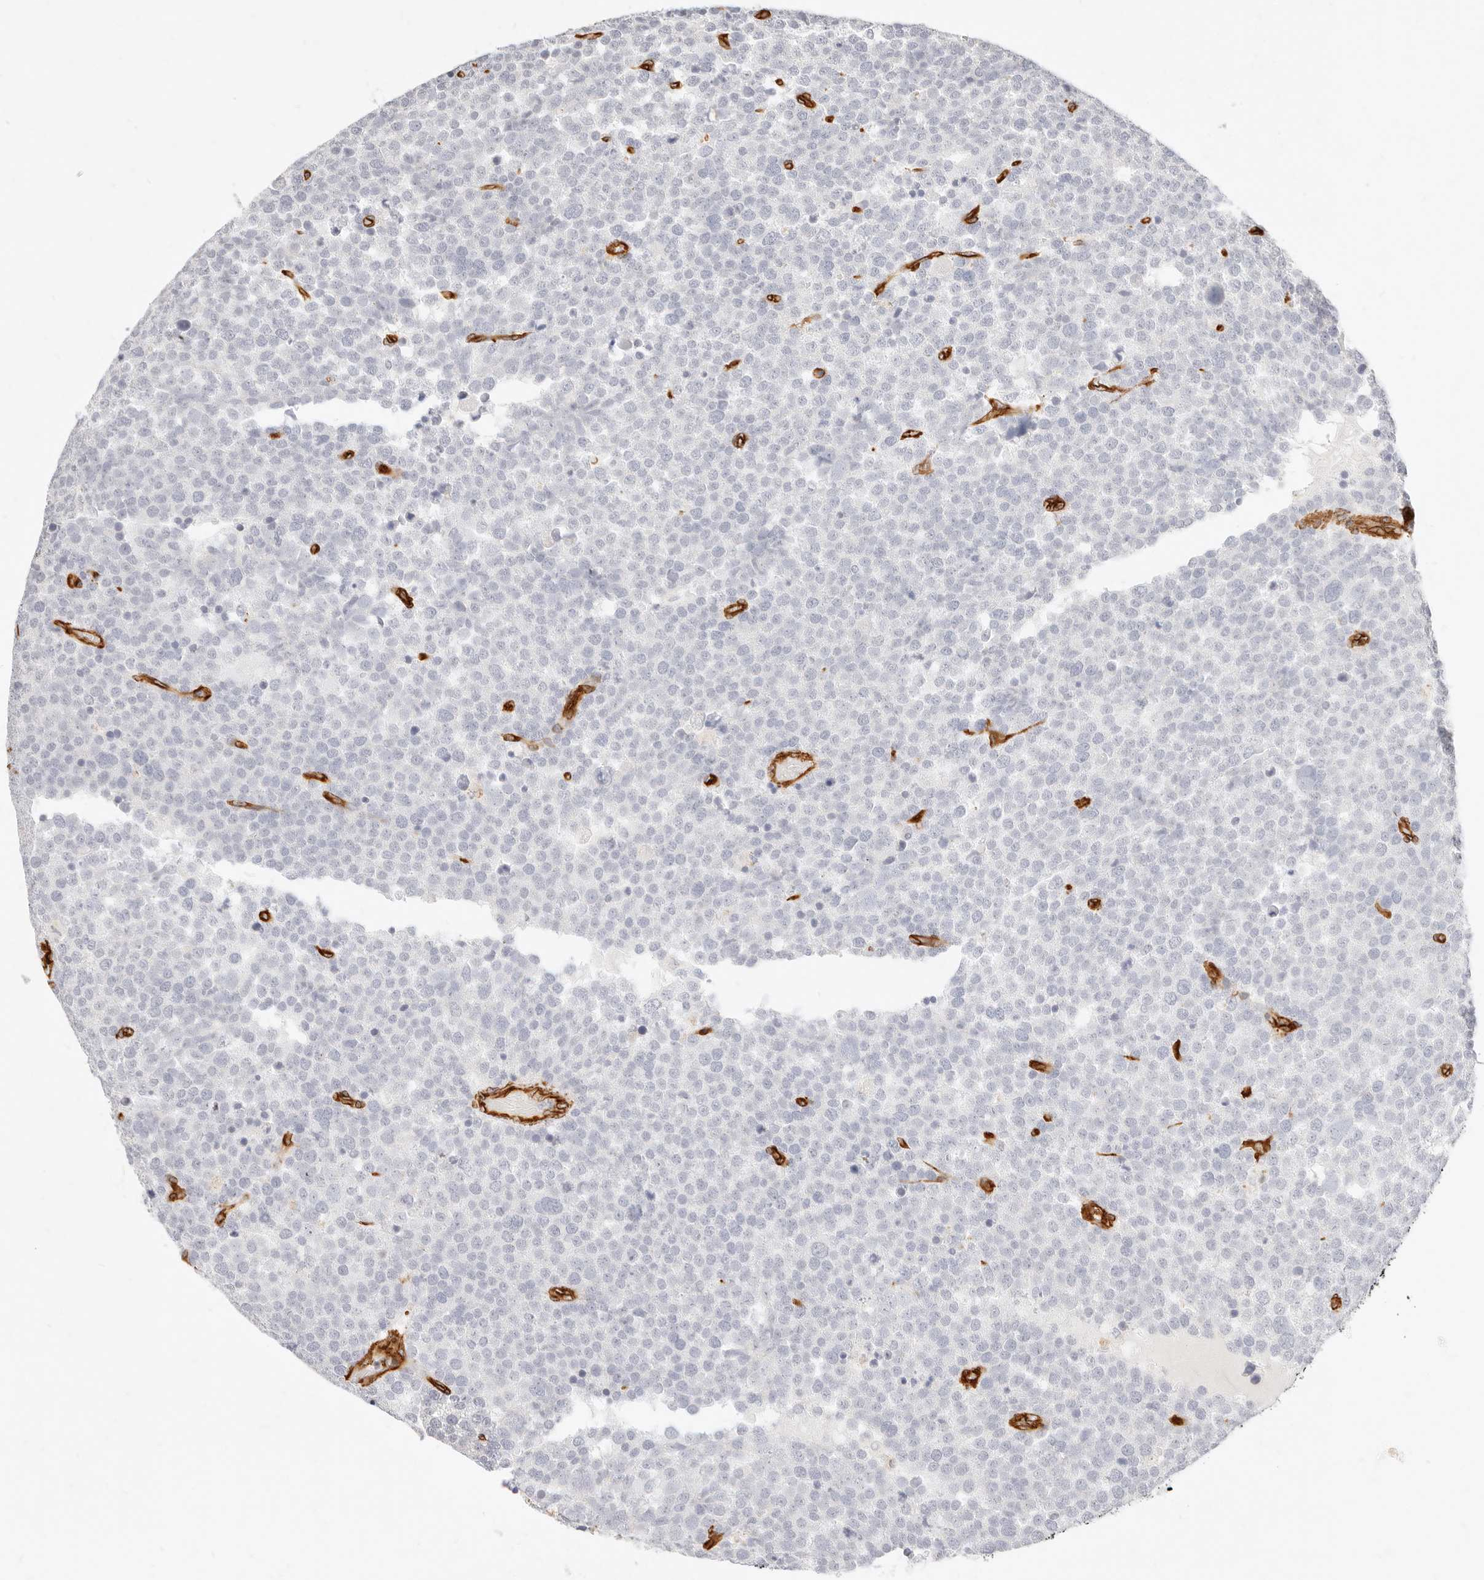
{"staining": {"intensity": "negative", "quantity": "none", "location": "none"}, "tissue": "testis cancer", "cell_type": "Tumor cells", "image_type": "cancer", "snomed": [{"axis": "morphology", "description": "Seminoma, NOS"}, {"axis": "topography", "description": "Testis"}], "caption": "This is an IHC image of testis cancer (seminoma). There is no expression in tumor cells.", "gene": "NUS1", "patient": {"sex": "male", "age": 71}}